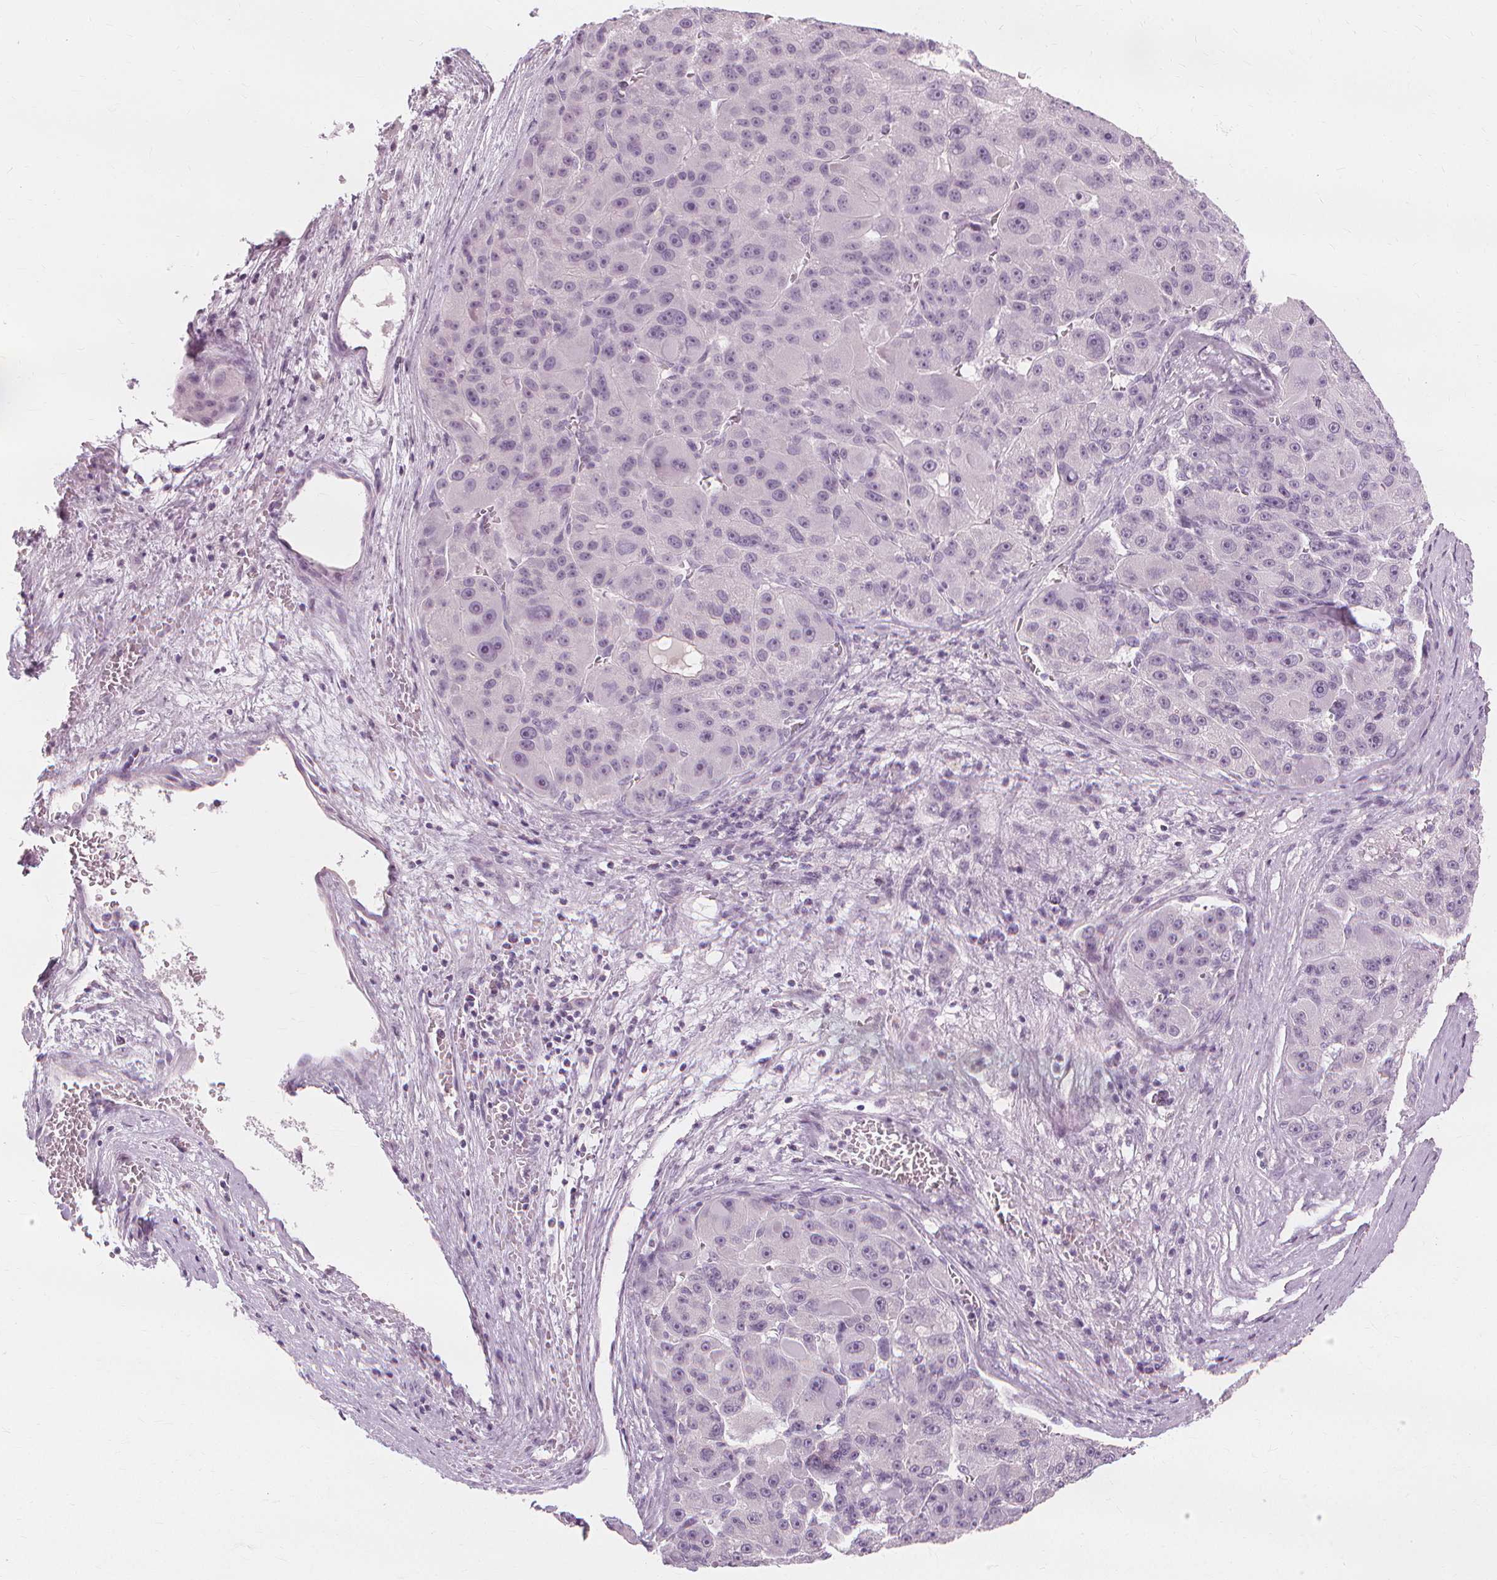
{"staining": {"intensity": "negative", "quantity": "none", "location": "none"}, "tissue": "liver cancer", "cell_type": "Tumor cells", "image_type": "cancer", "snomed": [{"axis": "morphology", "description": "Carcinoma, Hepatocellular, NOS"}, {"axis": "topography", "description": "Liver"}], "caption": "Tumor cells show no significant protein staining in liver hepatocellular carcinoma.", "gene": "MUC12", "patient": {"sex": "male", "age": 76}}